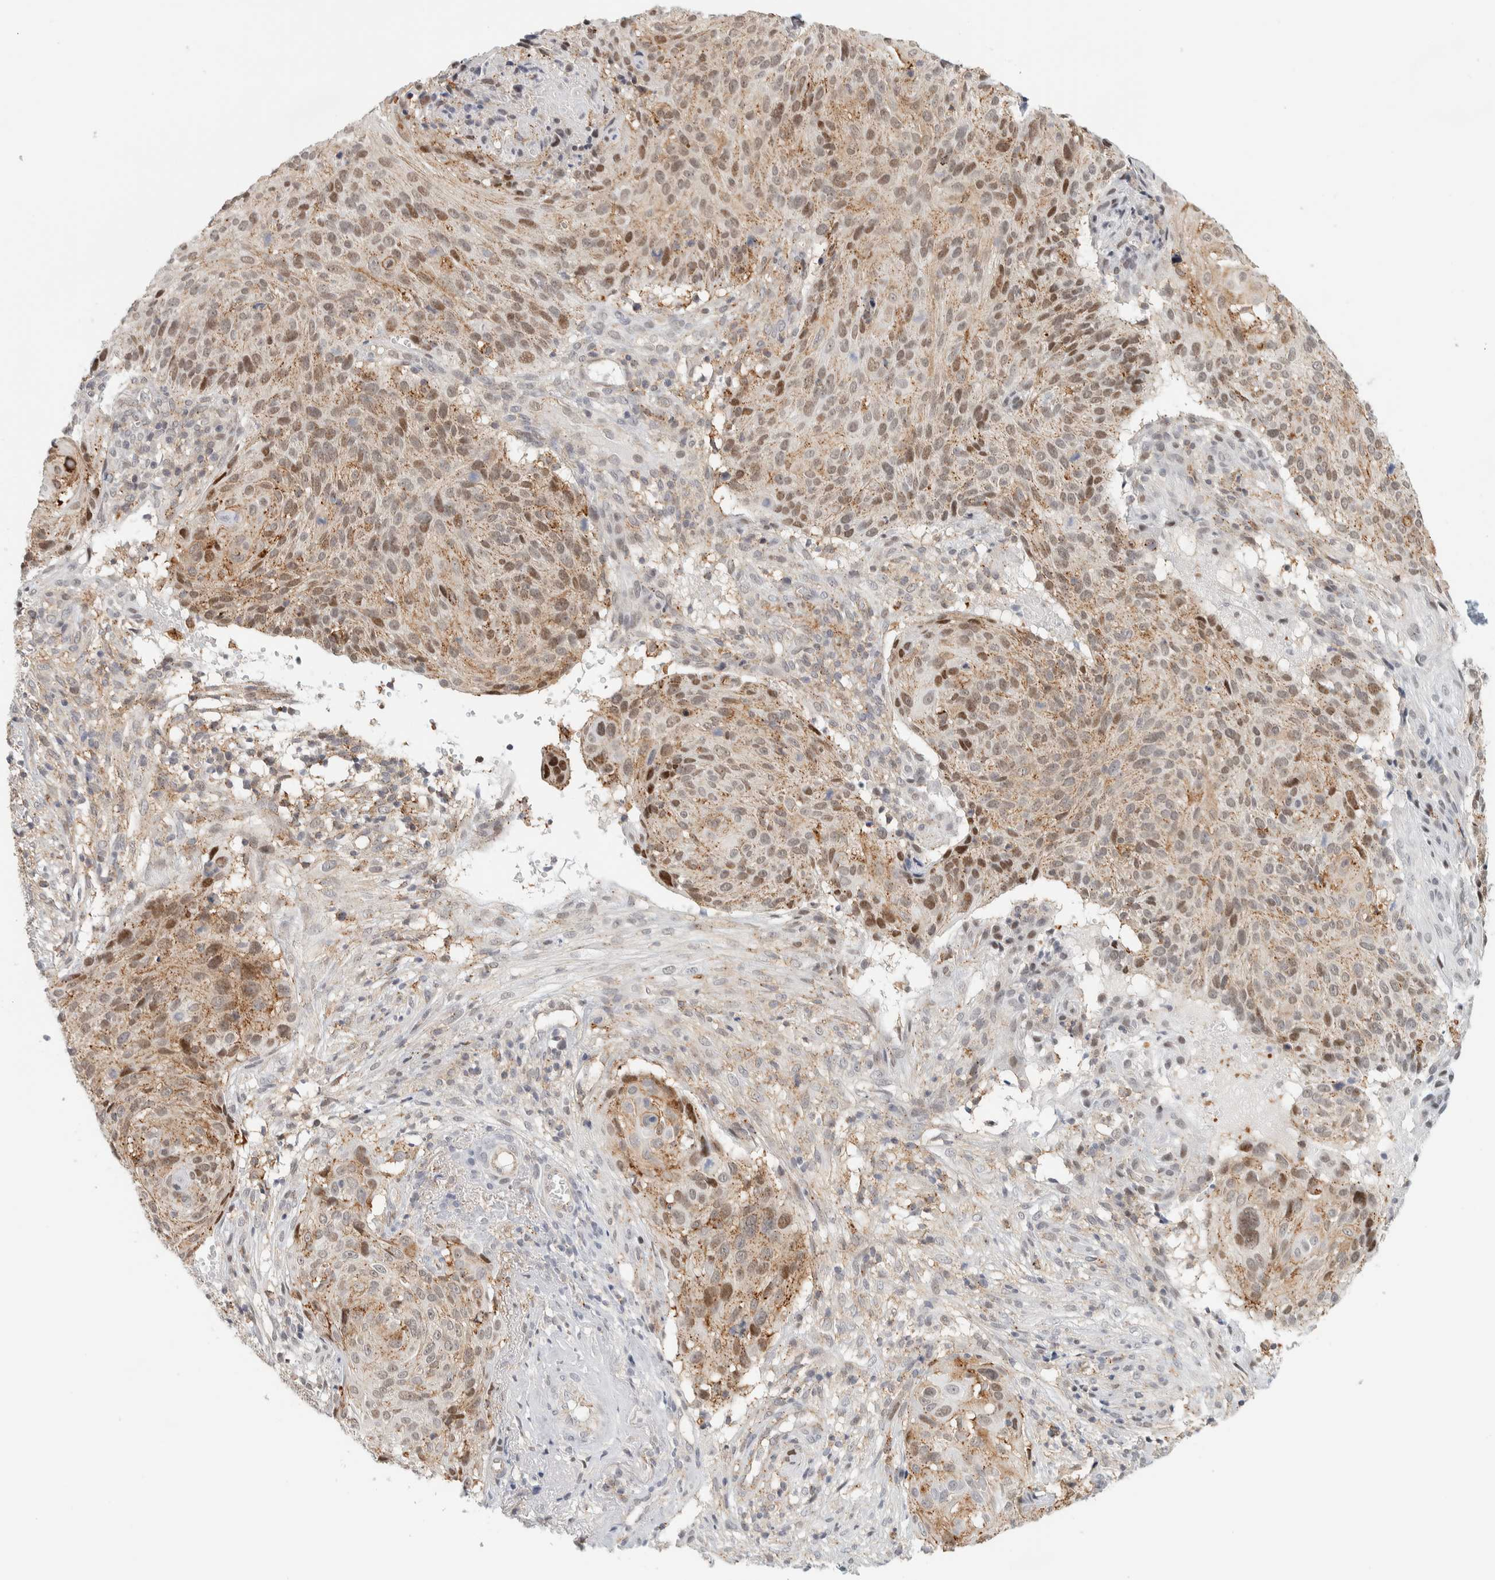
{"staining": {"intensity": "weak", "quantity": "25%-75%", "location": "cytoplasmic/membranous,nuclear"}, "tissue": "cervical cancer", "cell_type": "Tumor cells", "image_type": "cancer", "snomed": [{"axis": "morphology", "description": "Squamous cell carcinoma, NOS"}, {"axis": "topography", "description": "Cervix"}], "caption": "Cervical squamous cell carcinoma stained for a protein demonstrates weak cytoplasmic/membranous and nuclear positivity in tumor cells.", "gene": "CDH17", "patient": {"sex": "female", "age": 74}}